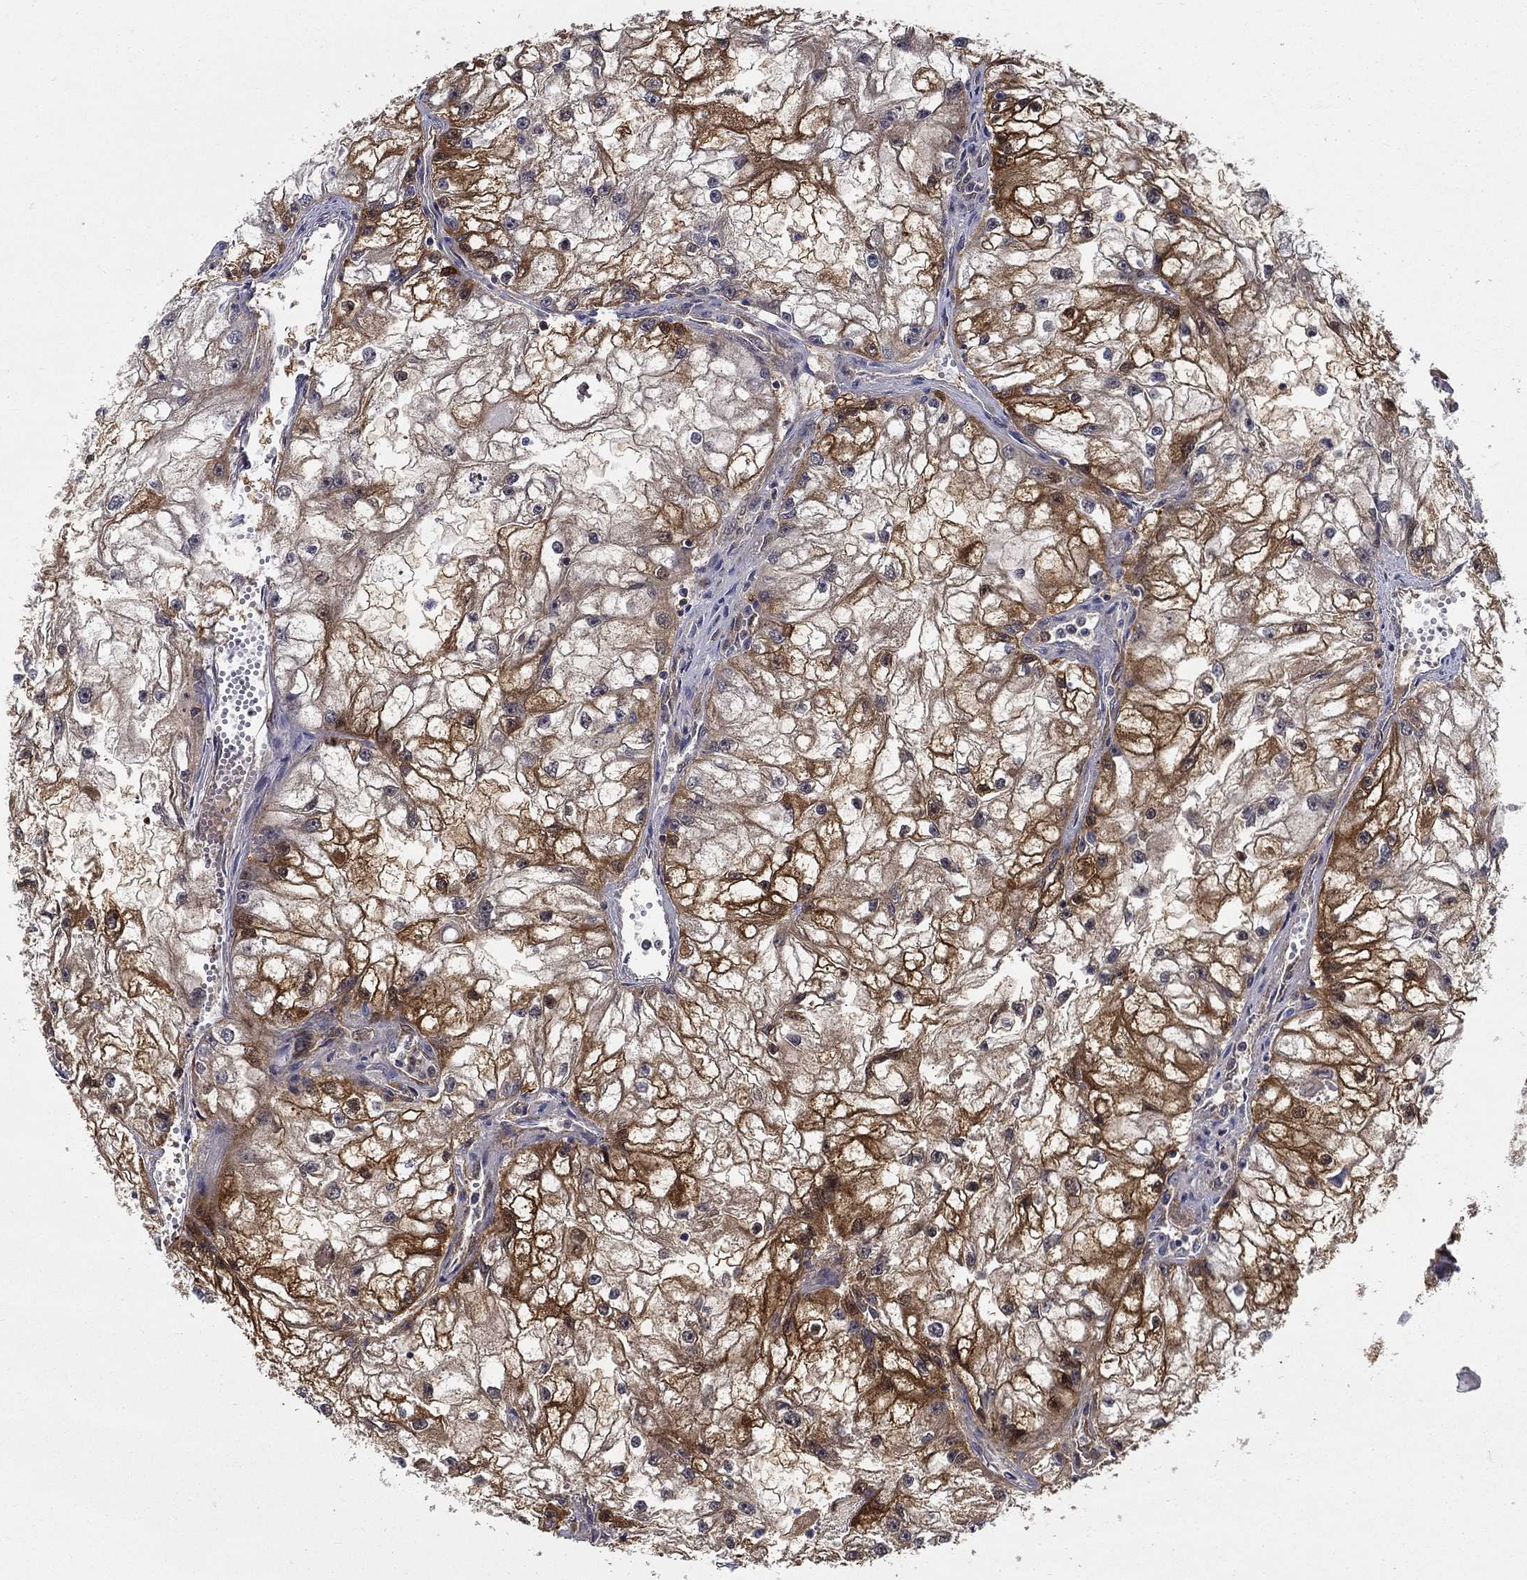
{"staining": {"intensity": "strong", "quantity": ">75%", "location": "cytoplasmic/membranous"}, "tissue": "renal cancer", "cell_type": "Tumor cells", "image_type": "cancer", "snomed": [{"axis": "morphology", "description": "Adenocarcinoma, NOS"}, {"axis": "topography", "description": "Kidney"}], "caption": "Human renal cancer (adenocarcinoma) stained for a protein (brown) demonstrates strong cytoplasmic/membranous positive staining in approximately >75% of tumor cells.", "gene": "ZNF594", "patient": {"sex": "male", "age": 59}}